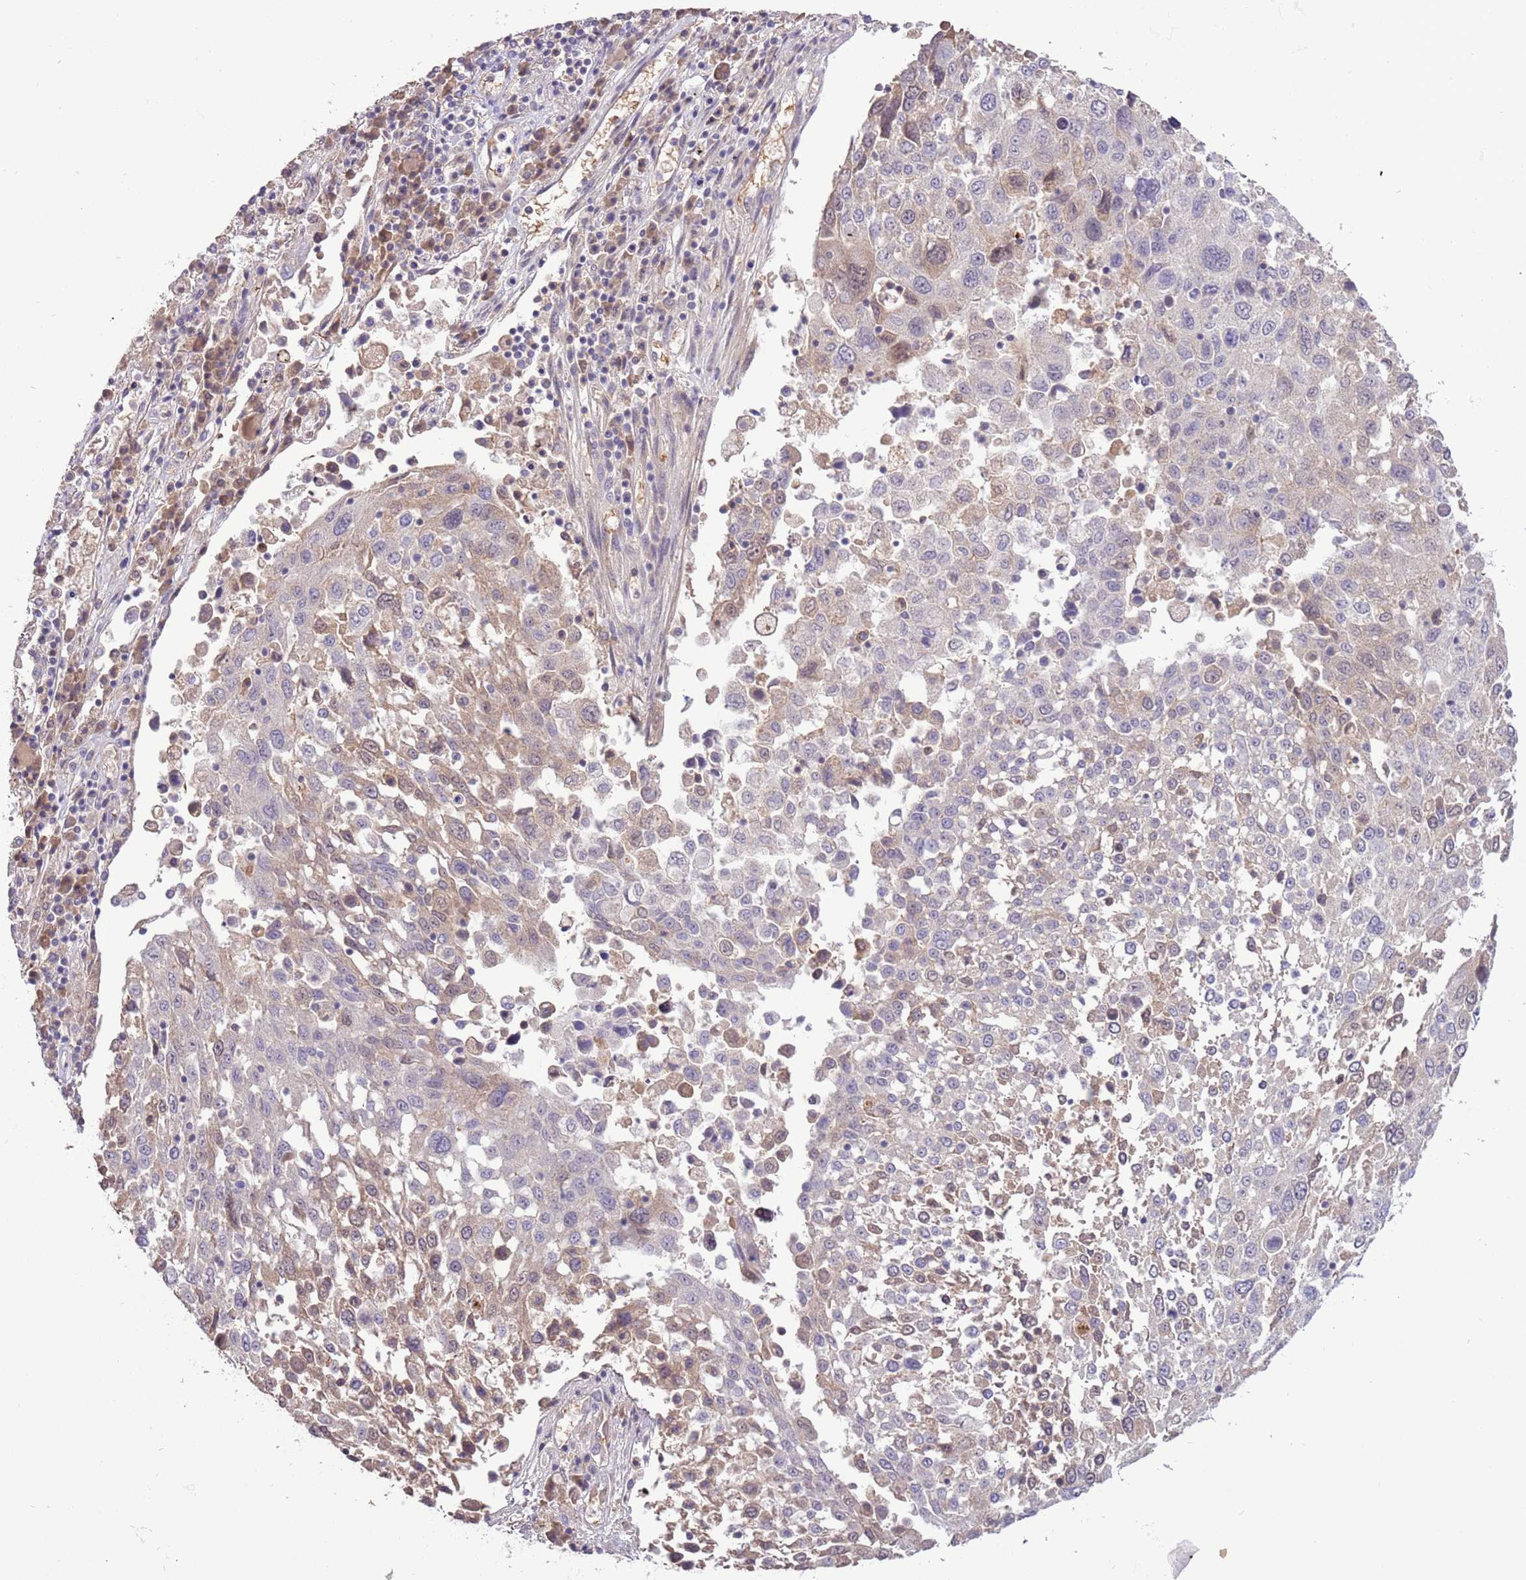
{"staining": {"intensity": "weak", "quantity": "<25%", "location": "cytoplasmic/membranous"}, "tissue": "lung cancer", "cell_type": "Tumor cells", "image_type": "cancer", "snomed": [{"axis": "morphology", "description": "Squamous cell carcinoma, NOS"}, {"axis": "topography", "description": "Lung"}], "caption": "High power microscopy photomicrograph of an immunohistochemistry histopathology image of squamous cell carcinoma (lung), revealing no significant expression in tumor cells.", "gene": "SHROOM3", "patient": {"sex": "male", "age": 65}}